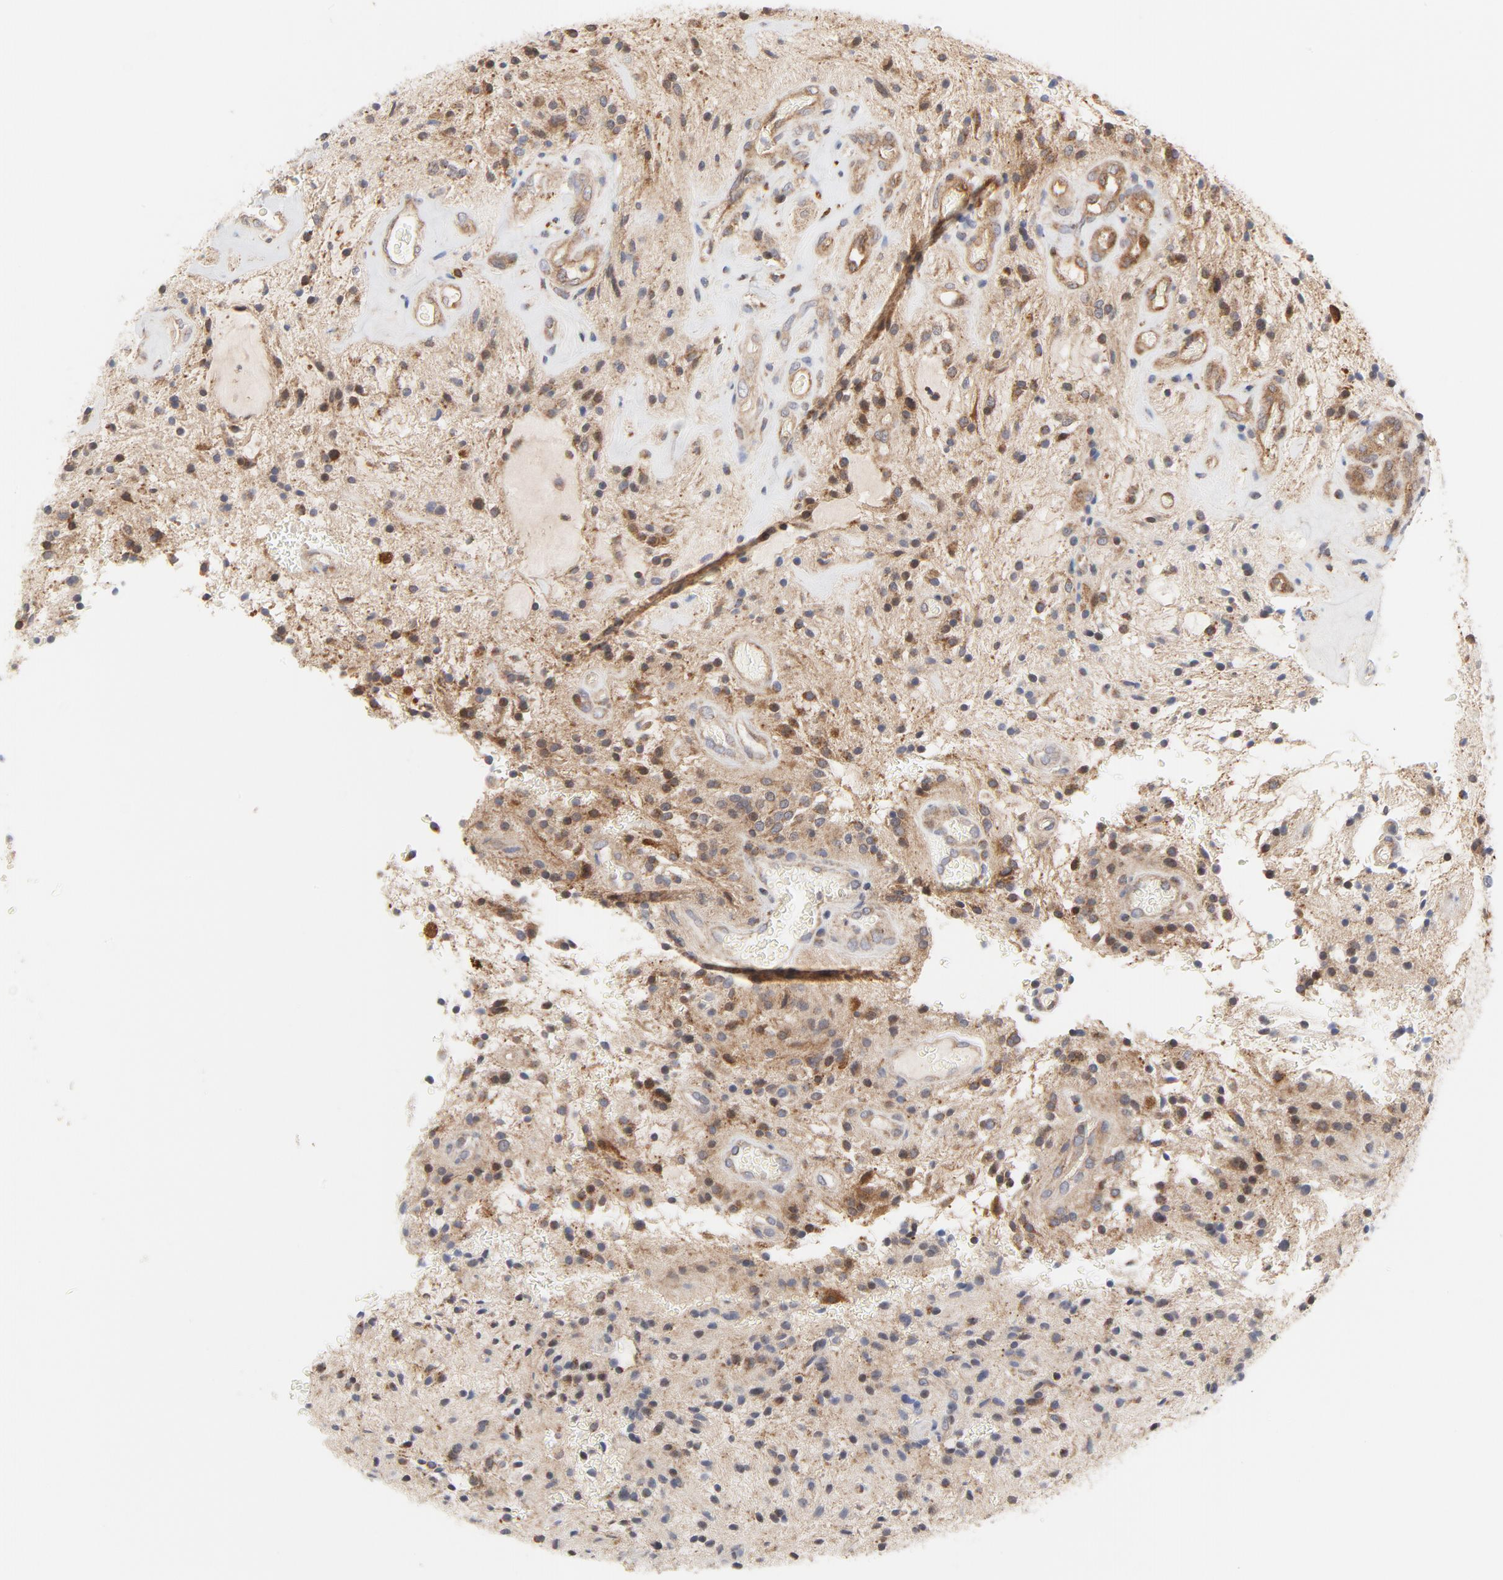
{"staining": {"intensity": "moderate", "quantity": ">75%", "location": "cytoplasmic/membranous"}, "tissue": "glioma", "cell_type": "Tumor cells", "image_type": "cancer", "snomed": [{"axis": "morphology", "description": "Glioma, malignant, NOS"}, {"axis": "topography", "description": "Cerebellum"}], "caption": "Moderate cytoplasmic/membranous protein expression is seen in approximately >75% of tumor cells in glioma.", "gene": "RAPGEF4", "patient": {"sex": "female", "age": 10}}